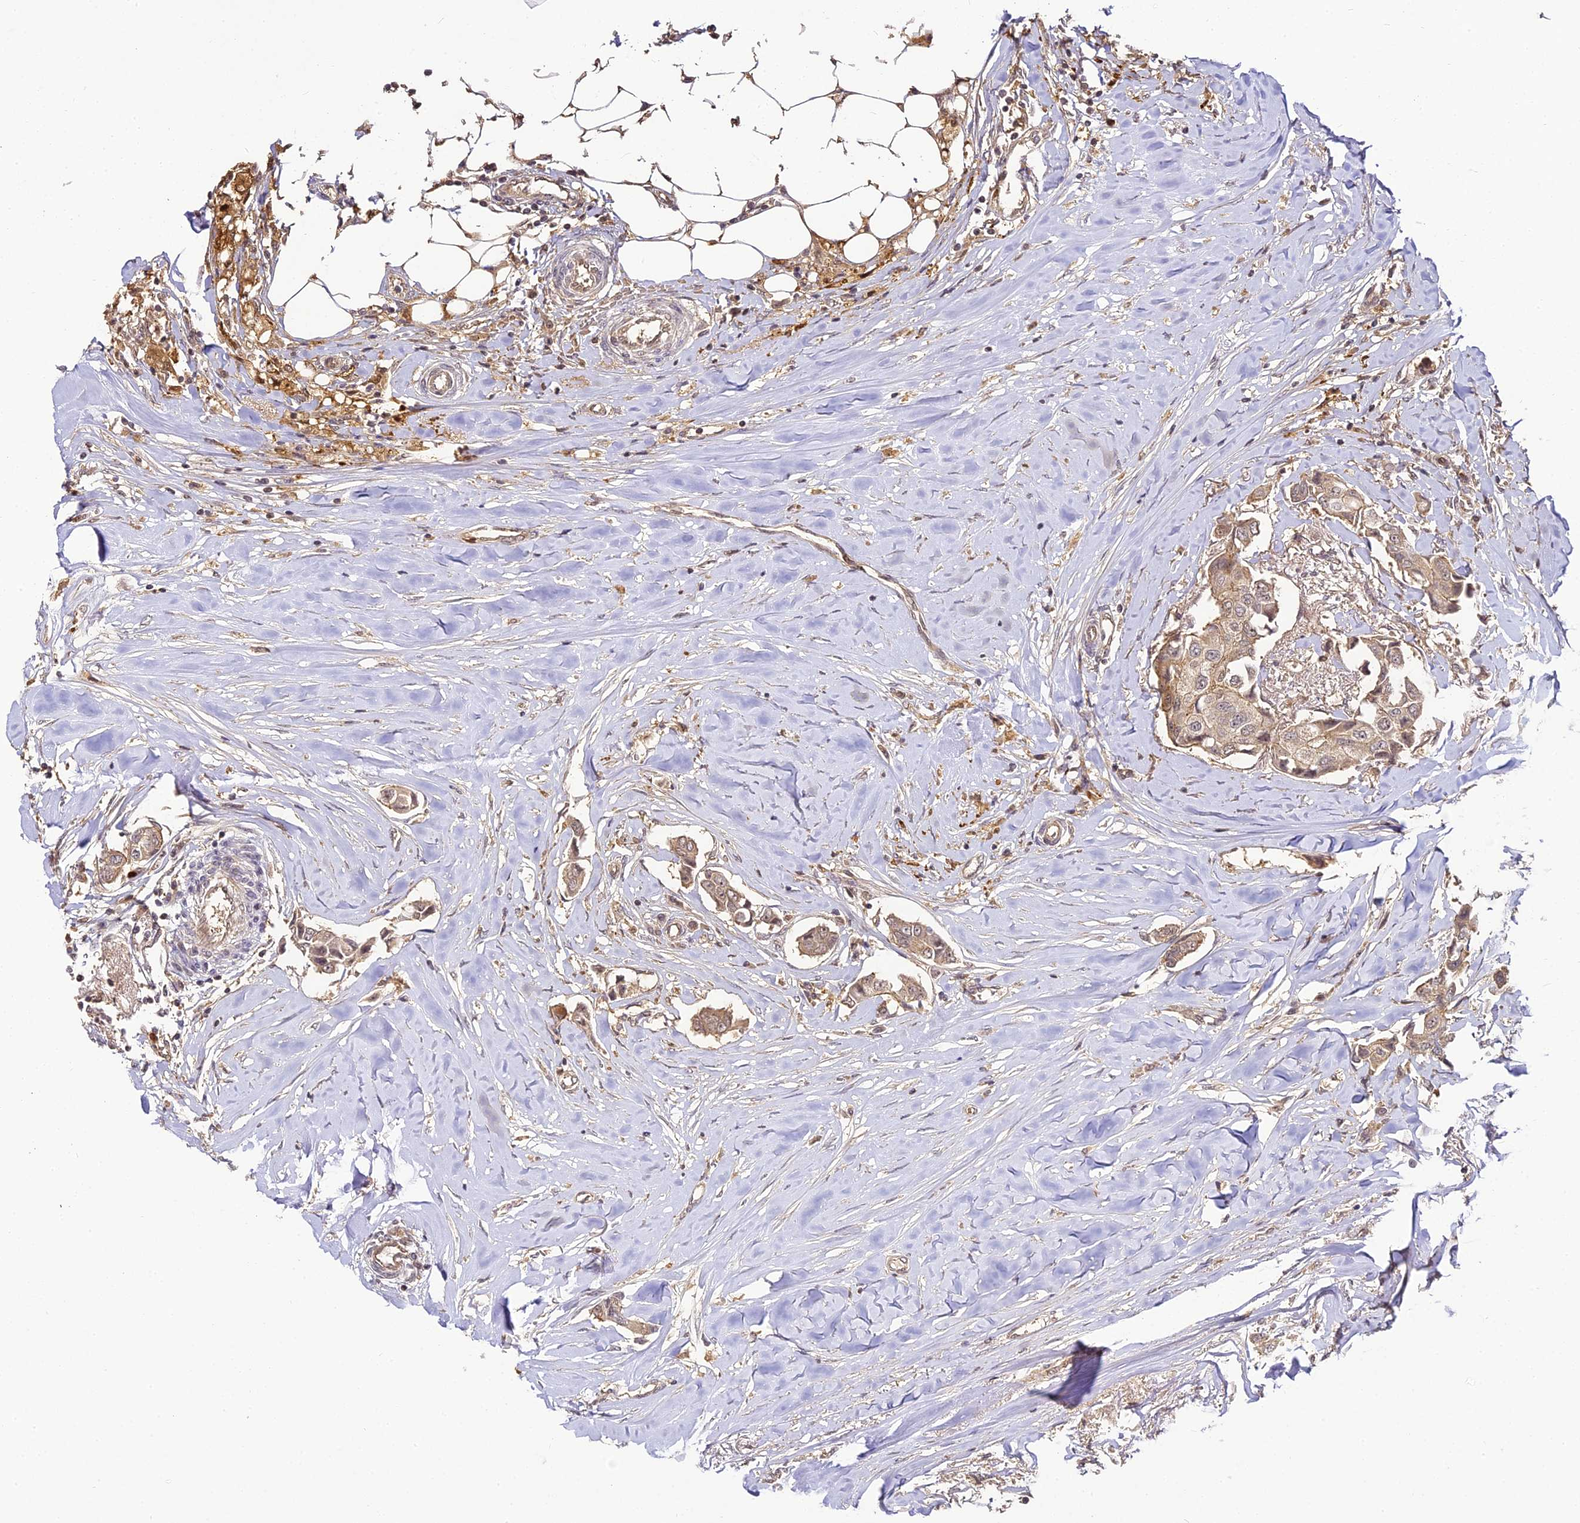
{"staining": {"intensity": "weak", "quantity": "<25%", "location": "cytoplasmic/membranous"}, "tissue": "breast cancer", "cell_type": "Tumor cells", "image_type": "cancer", "snomed": [{"axis": "morphology", "description": "Duct carcinoma"}, {"axis": "topography", "description": "Breast"}], "caption": "Breast cancer (infiltrating ductal carcinoma) stained for a protein using IHC displays no staining tumor cells.", "gene": "BCDIN3D", "patient": {"sex": "female", "age": 80}}